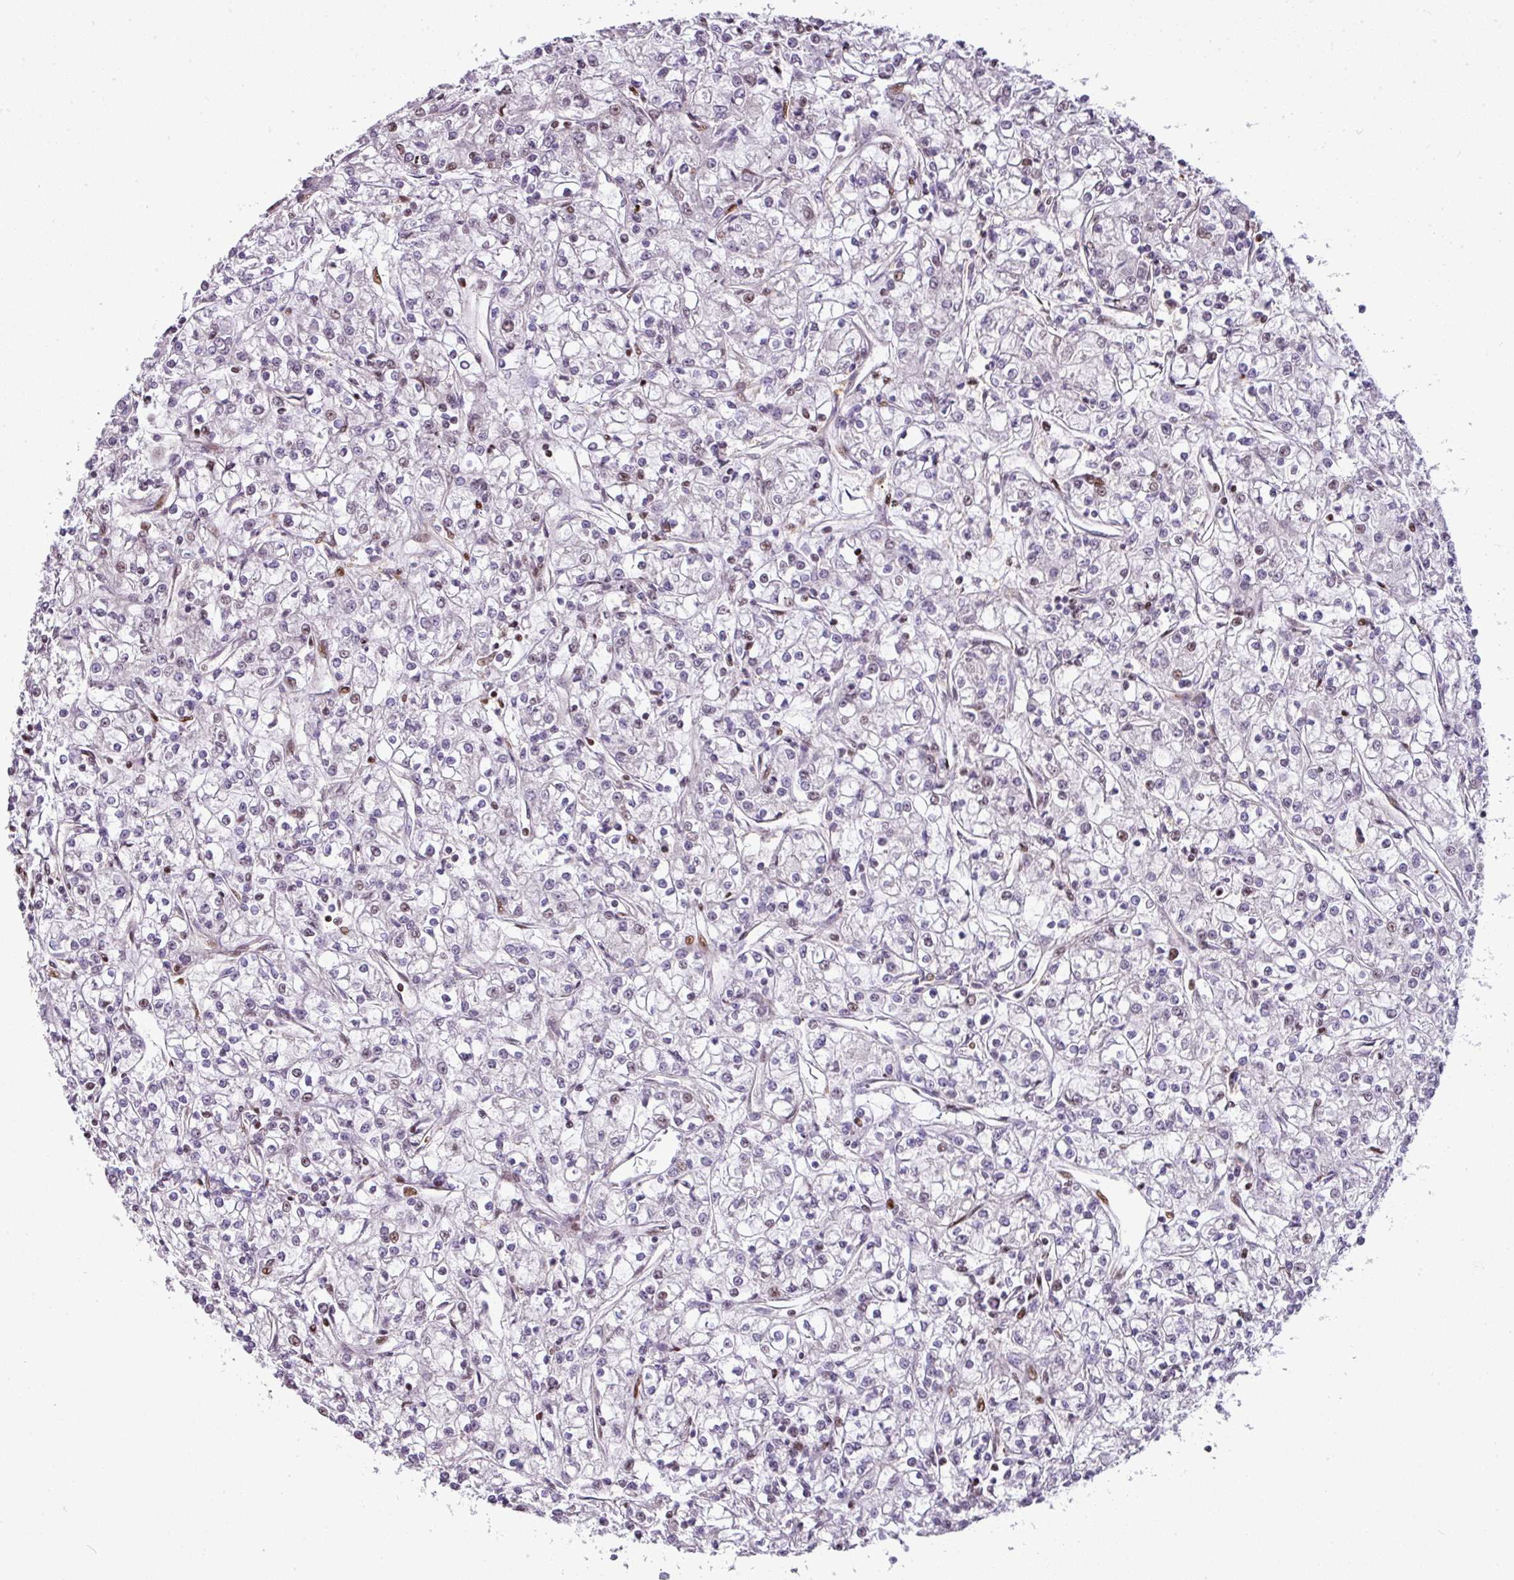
{"staining": {"intensity": "negative", "quantity": "none", "location": "none"}, "tissue": "renal cancer", "cell_type": "Tumor cells", "image_type": "cancer", "snomed": [{"axis": "morphology", "description": "Adenocarcinoma, NOS"}, {"axis": "topography", "description": "Kidney"}], "caption": "IHC histopathology image of human renal cancer (adenocarcinoma) stained for a protein (brown), which shows no expression in tumor cells.", "gene": "MYSM1", "patient": {"sex": "female", "age": 59}}